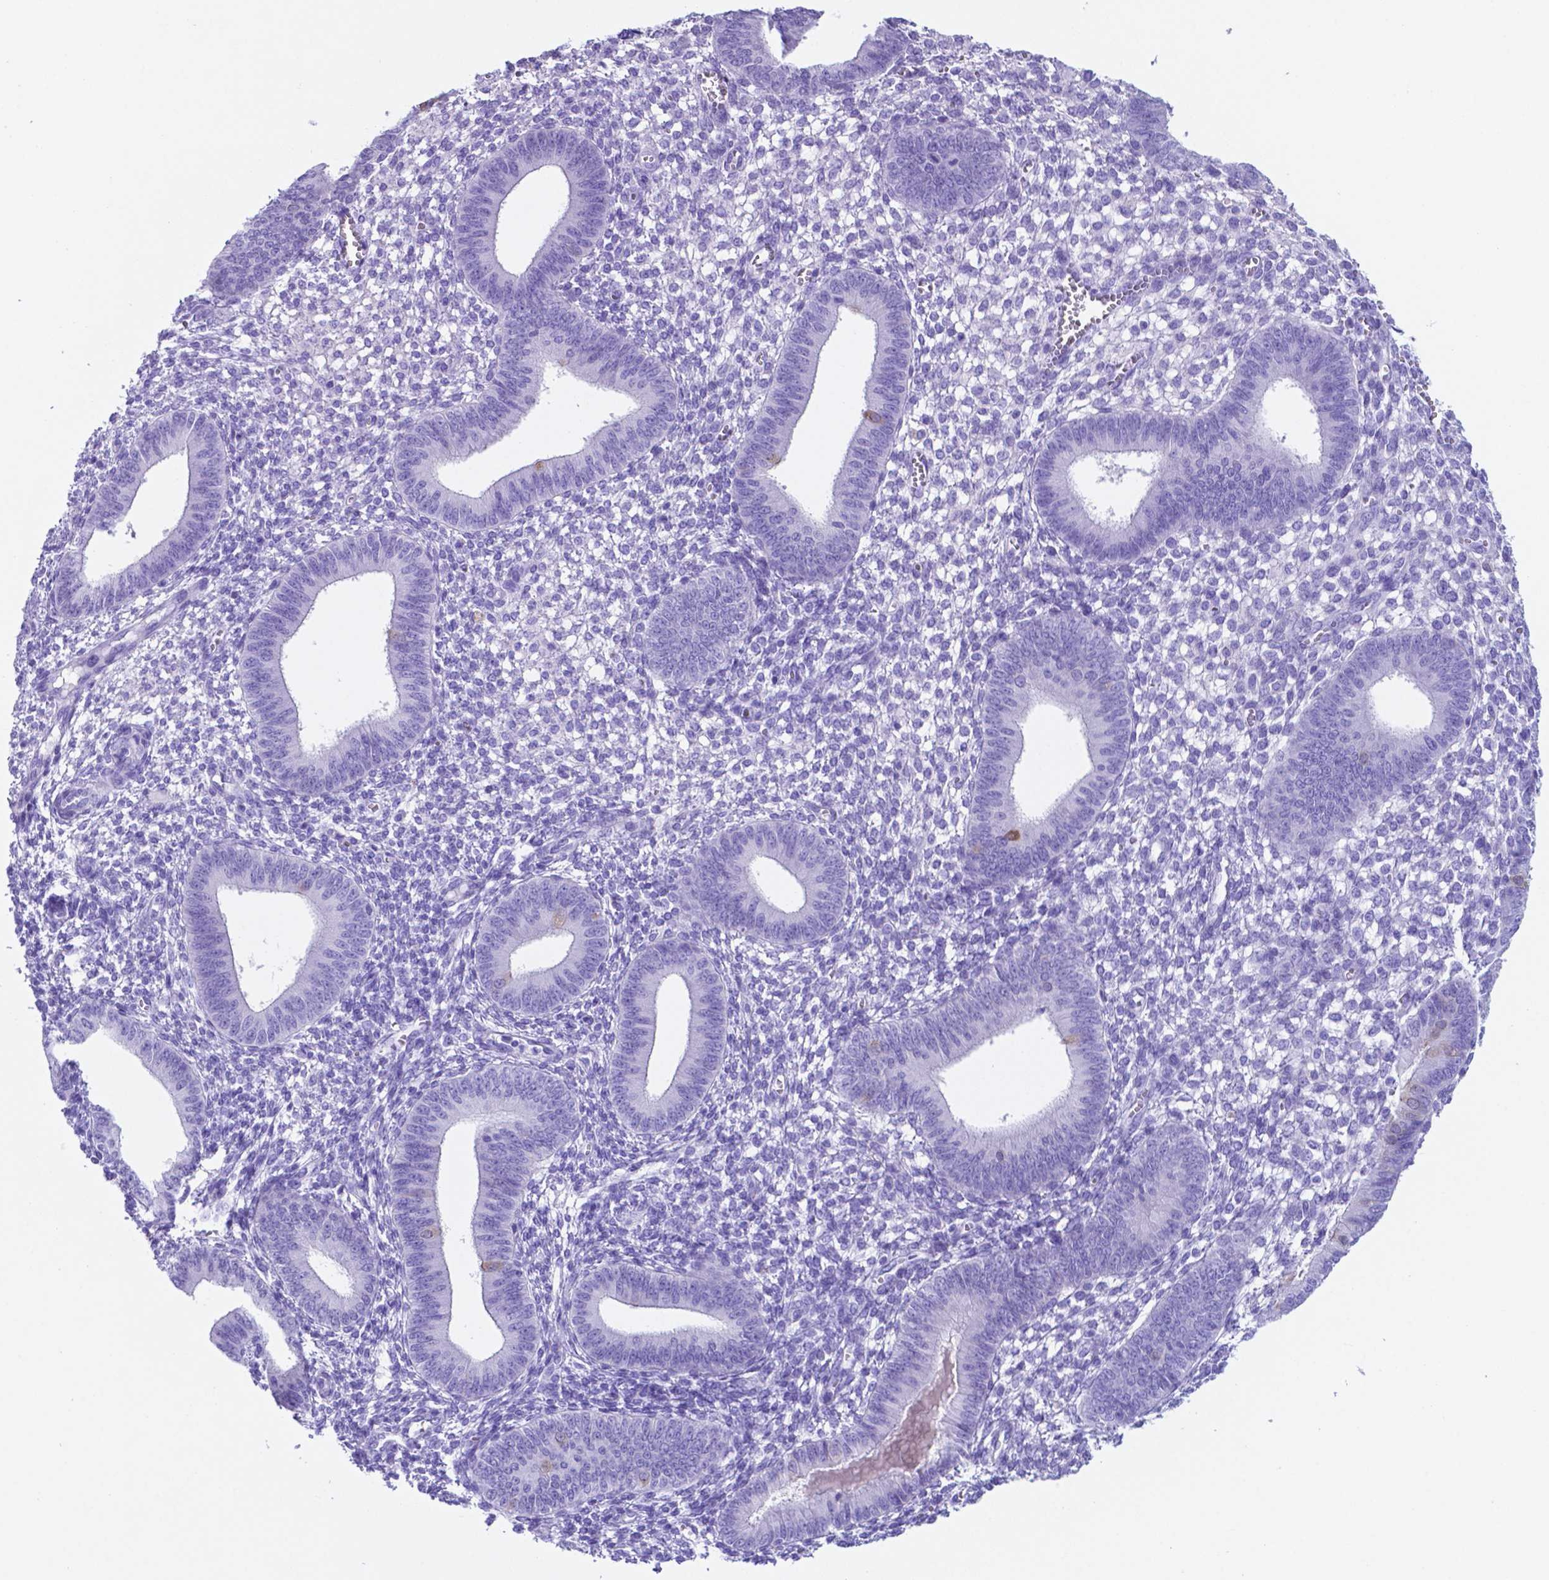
{"staining": {"intensity": "negative", "quantity": "none", "location": "none"}, "tissue": "endometrium", "cell_type": "Cells in endometrial stroma", "image_type": "normal", "snomed": [{"axis": "morphology", "description": "Normal tissue, NOS"}, {"axis": "topography", "description": "Endometrium"}], "caption": "DAB immunohistochemical staining of normal endometrium displays no significant expression in cells in endometrial stroma. (Brightfield microscopy of DAB immunohistochemistry at high magnification).", "gene": "DNAAF8", "patient": {"sex": "female", "age": 42}}